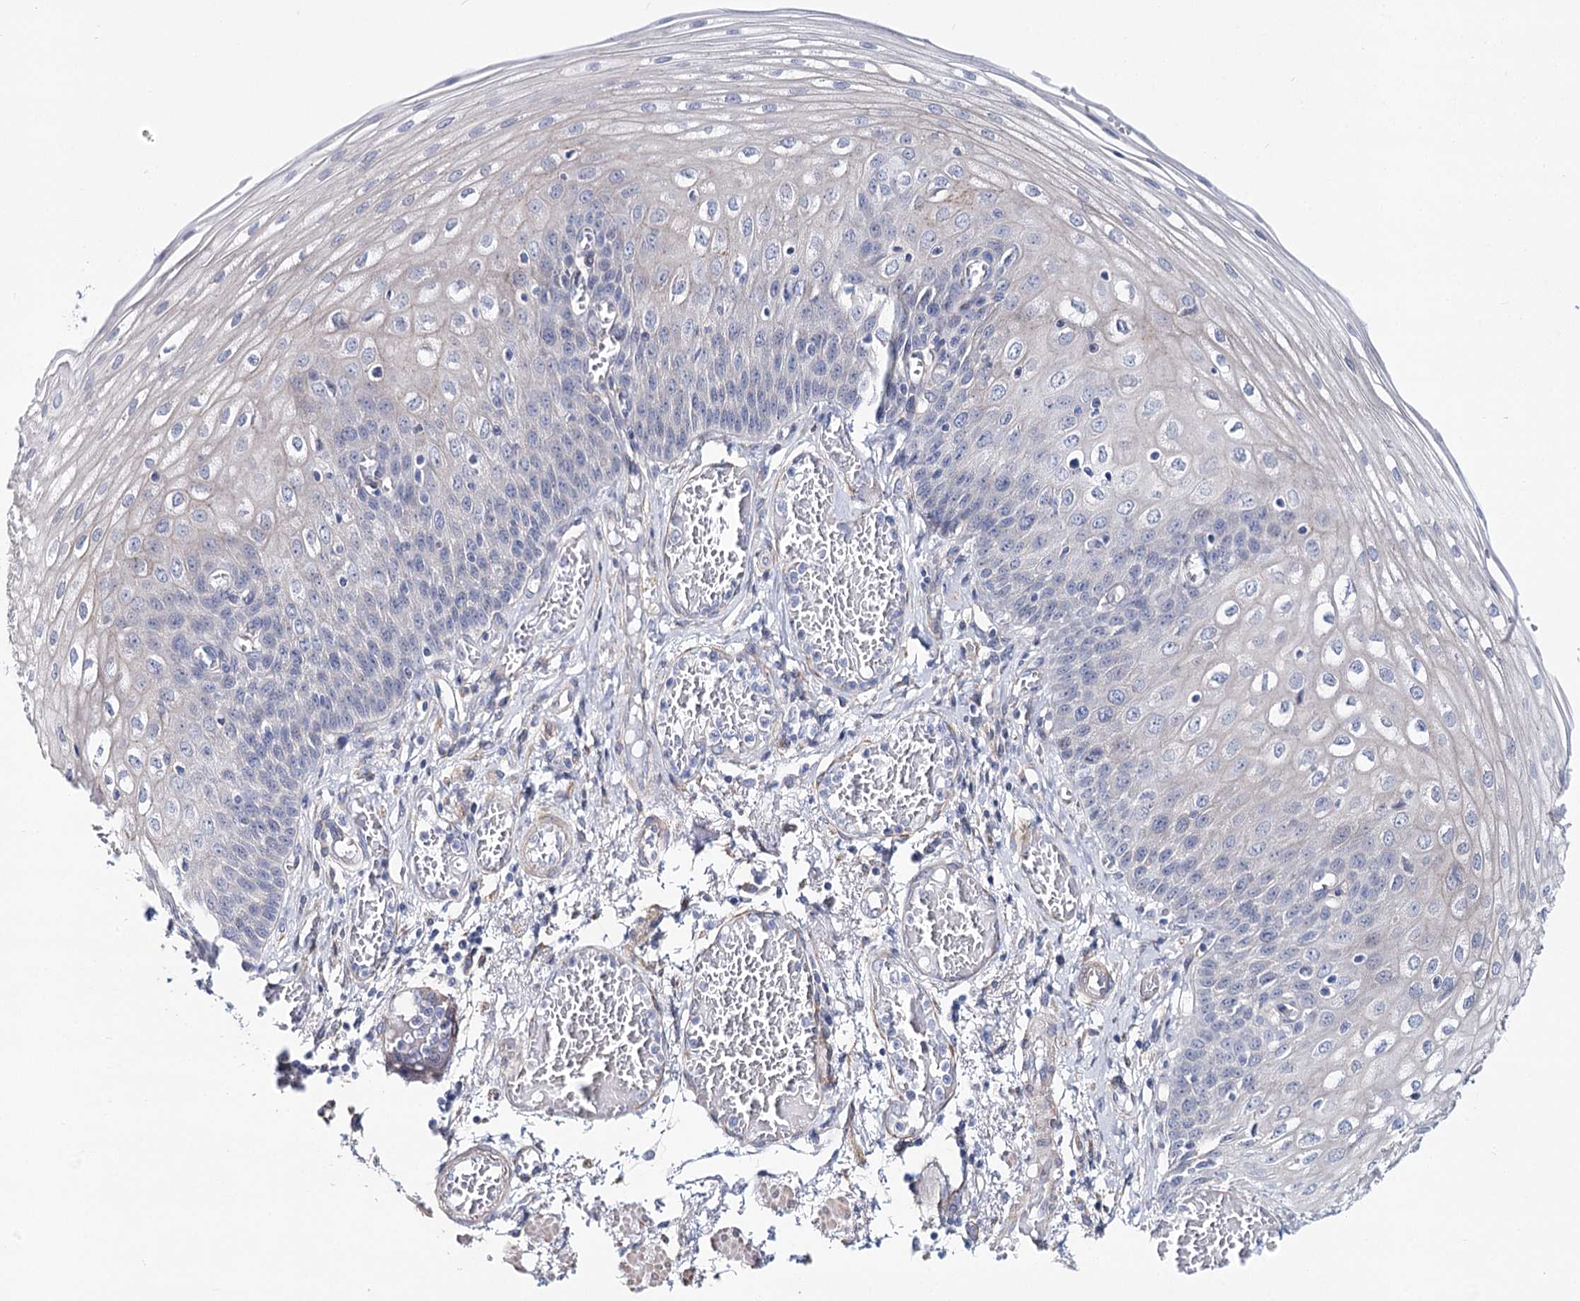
{"staining": {"intensity": "negative", "quantity": "none", "location": "none"}, "tissue": "esophagus", "cell_type": "Squamous epithelial cells", "image_type": "normal", "snomed": [{"axis": "morphology", "description": "Normal tissue, NOS"}, {"axis": "topography", "description": "Esophagus"}], "caption": "DAB (3,3'-diaminobenzidine) immunohistochemical staining of normal esophagus exhibits no significant staining in squamous epithelial cells. (Stains: DAB immunohistochemistry with hematoxylin counter stain, Microscopy: brightfield microscopy at high magnification).", "gene": "TEX12", "patient": {"sex": "male", "age": 81}}